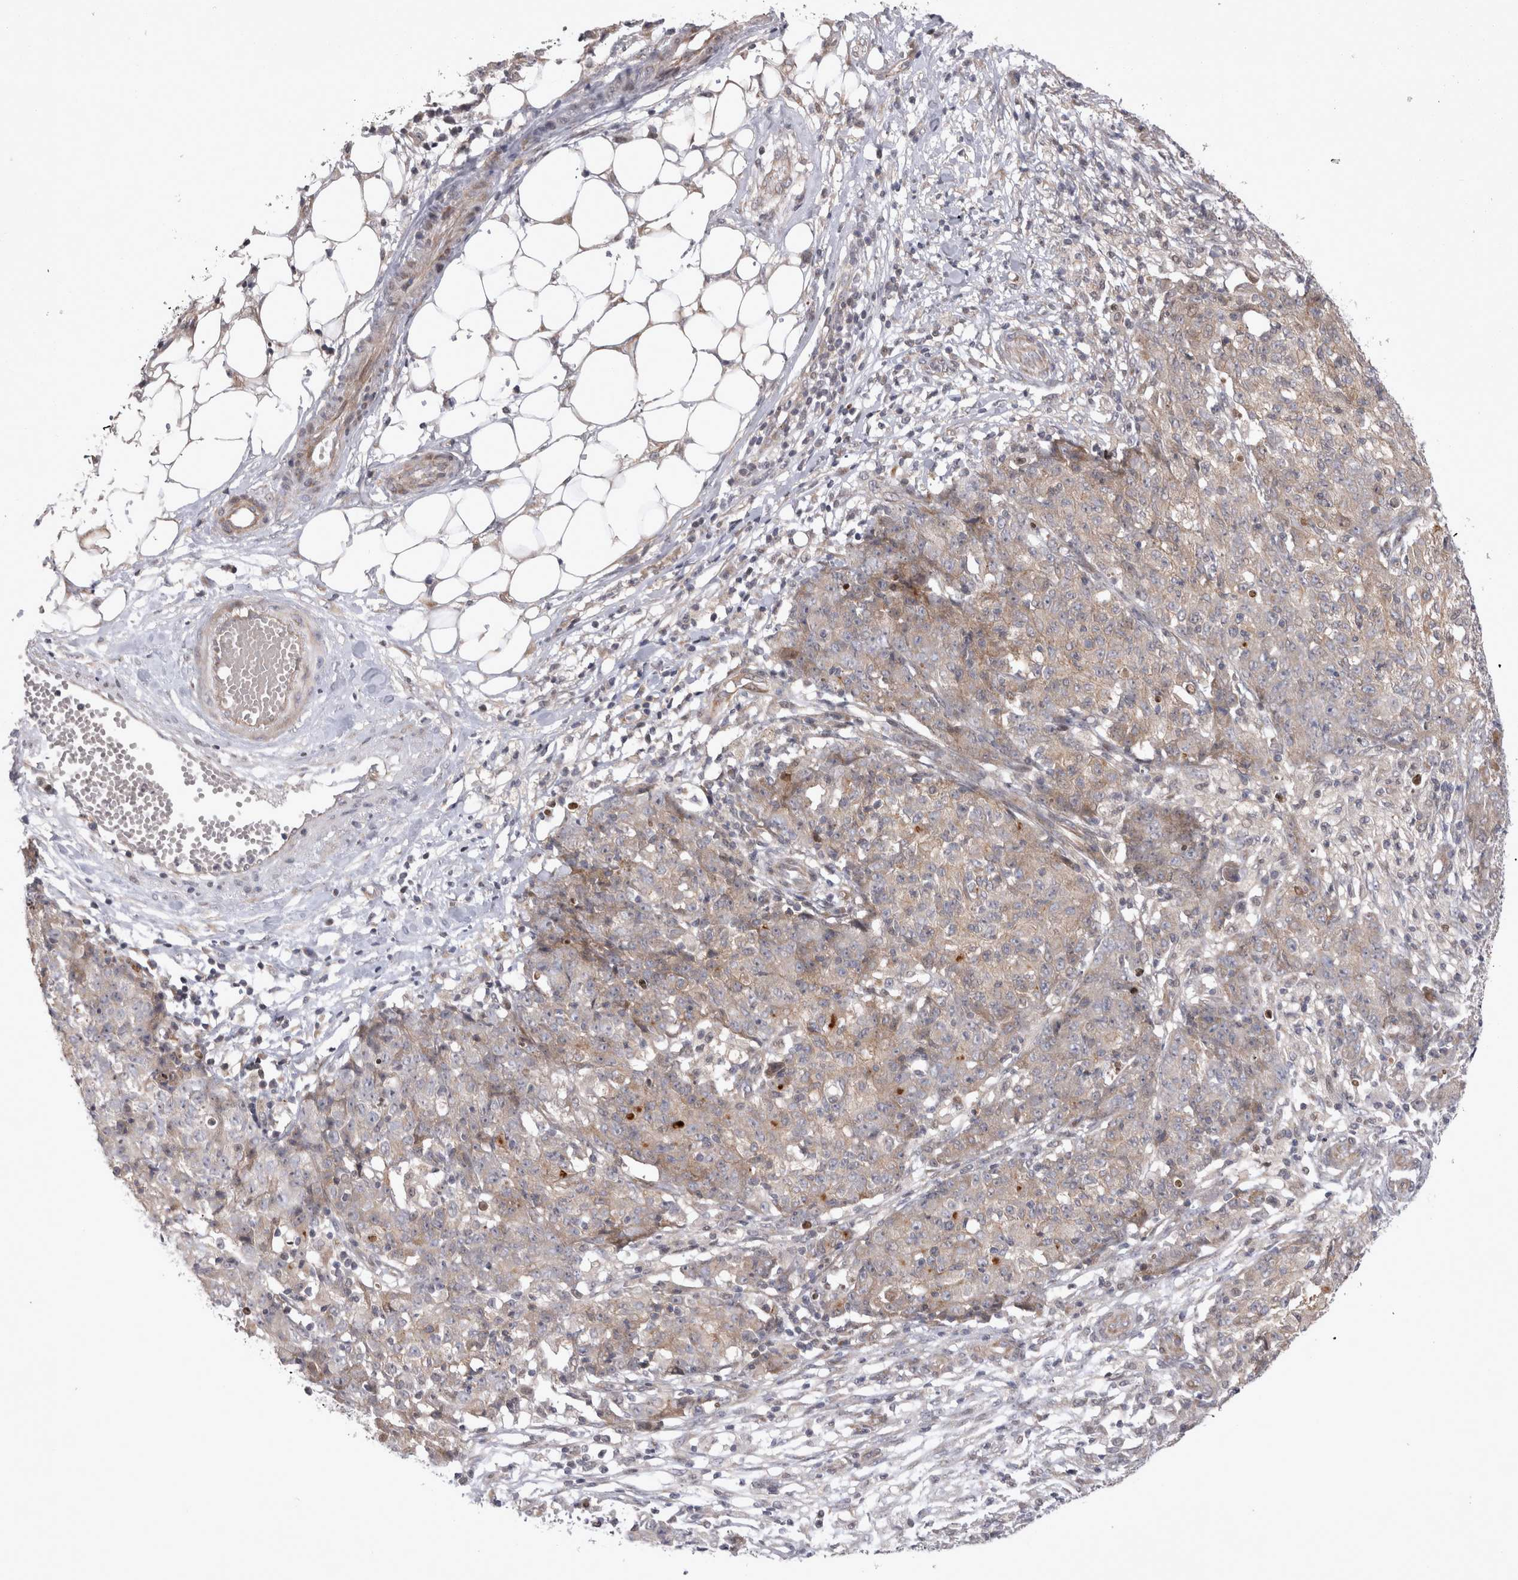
{"staining": {"intensity": "weak", "quantity": "25%-75%", "location": "cytoplasmic/membranous"}, "tissue": "ovarian cancer", "cell_type": "Tumor cells", "image_type": "cancer", "snomed": [{"axis": "morphology", "description": "Carcinoma, endometroid"}, {"axis": "topography", "description": "Ovary"}], "caption": "There is low levels of weak cytoplasmic/membranous expression in tumor cells of endometroid carcinoma (ovarian), as demonstrated by immunohistochemical staining (brown color).", "gene": "NENF", "patient": {"sex": "female", "age": 42}}